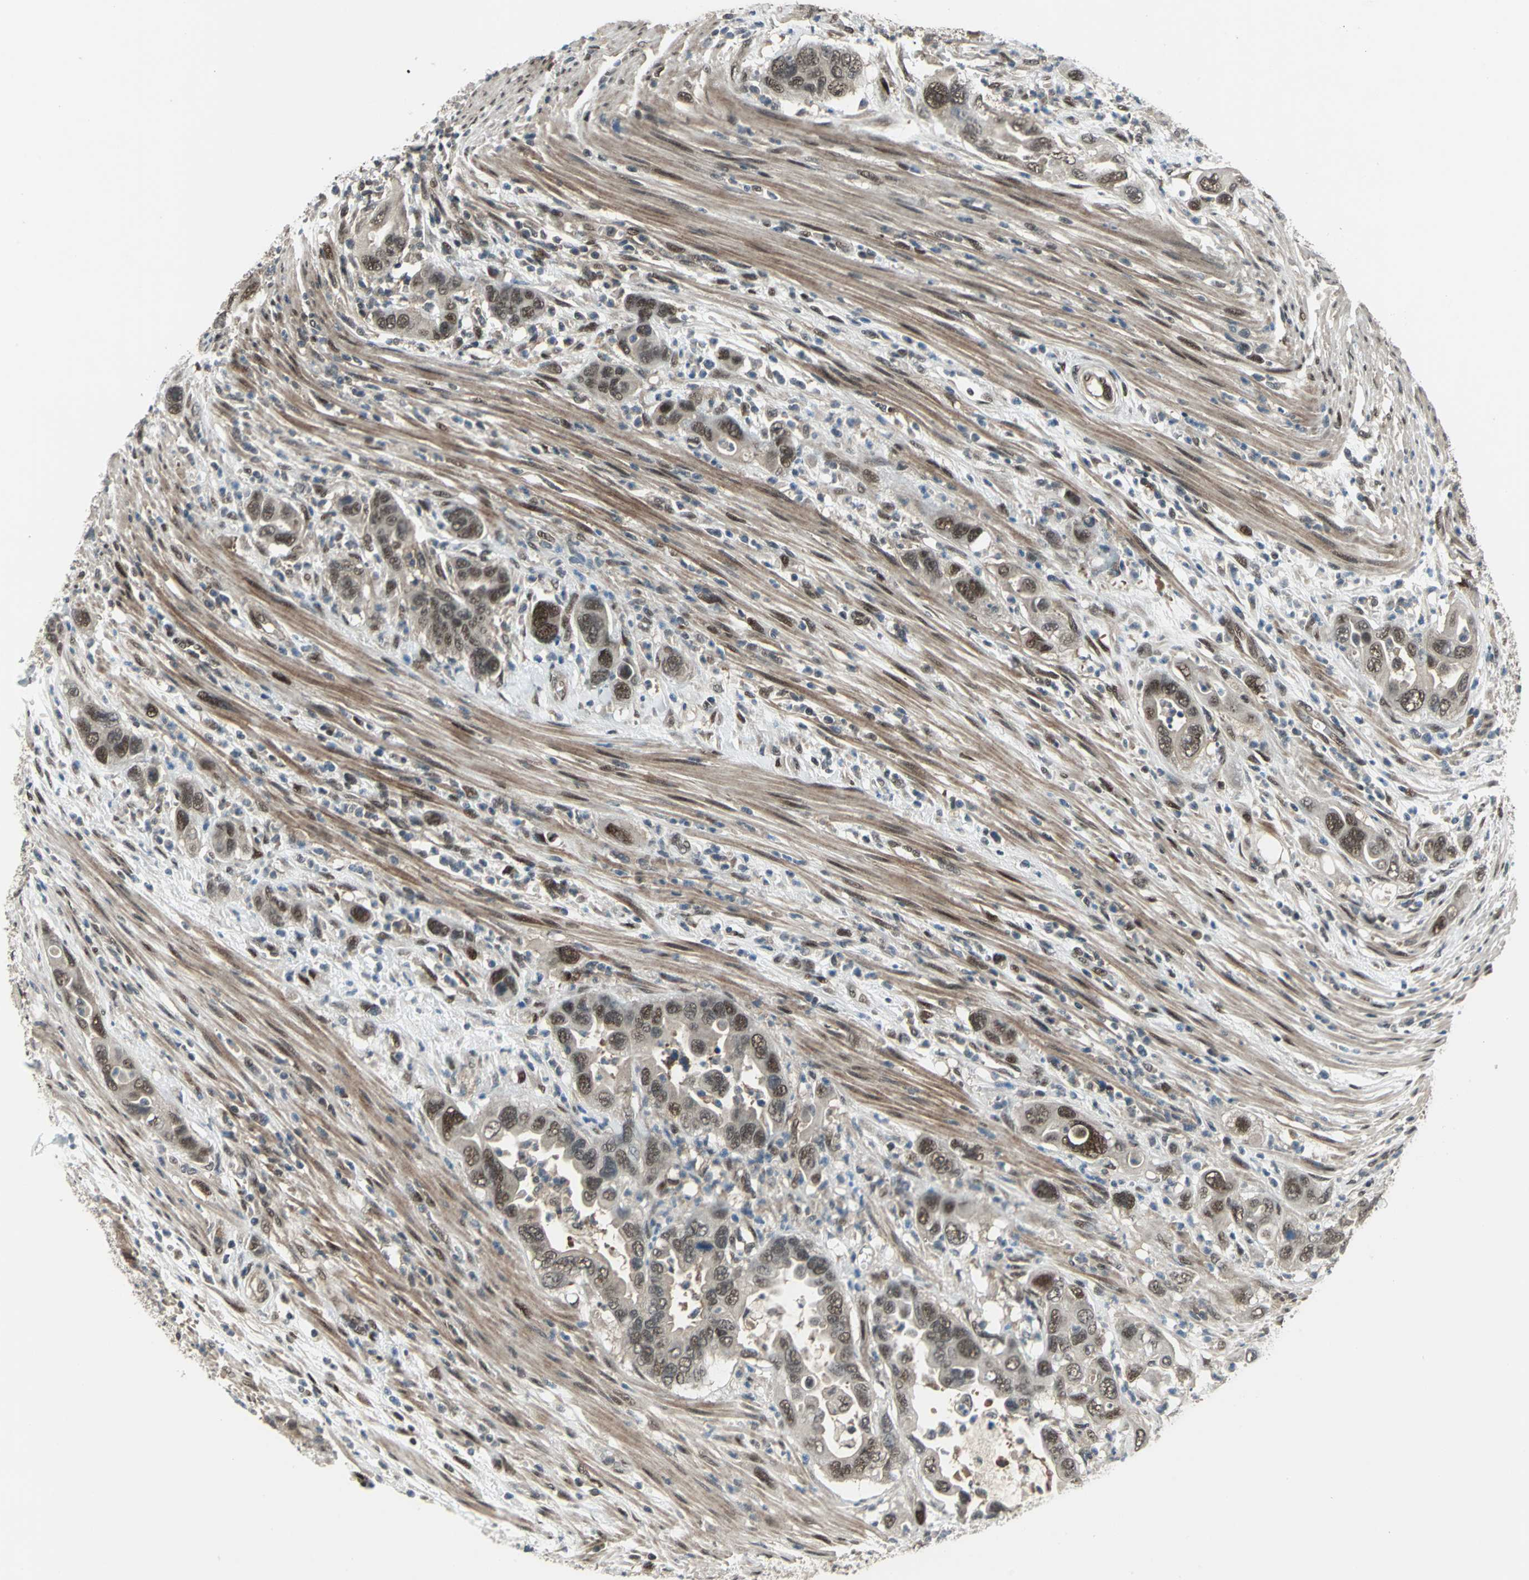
{"staining": {"intensity": "weak", "quantity": ">75%", "location": "cytoplasmic/membranous,nuclear"}, "tissue": "pancreatic cancer", "cell_type": "Tumor cells", "image_type": "cancer", "snomed": [{"axis": "morphology", "description": "Adenocarcinoma, NOS"}, {"axis": "topography", "description": "Pancreas"}], "caption": "The micrograph exhibits staining of pancreatic cancer, revealing weak cytoplasmic/membranous and nuclear protein expression (brown color) within tumor cells. (DAB (3,3'-diaminobenzidine) IHC with brightfield microscopy, high magnification).", "gene": "COPS5", "patient": {"sex": "female", "age": 71}}